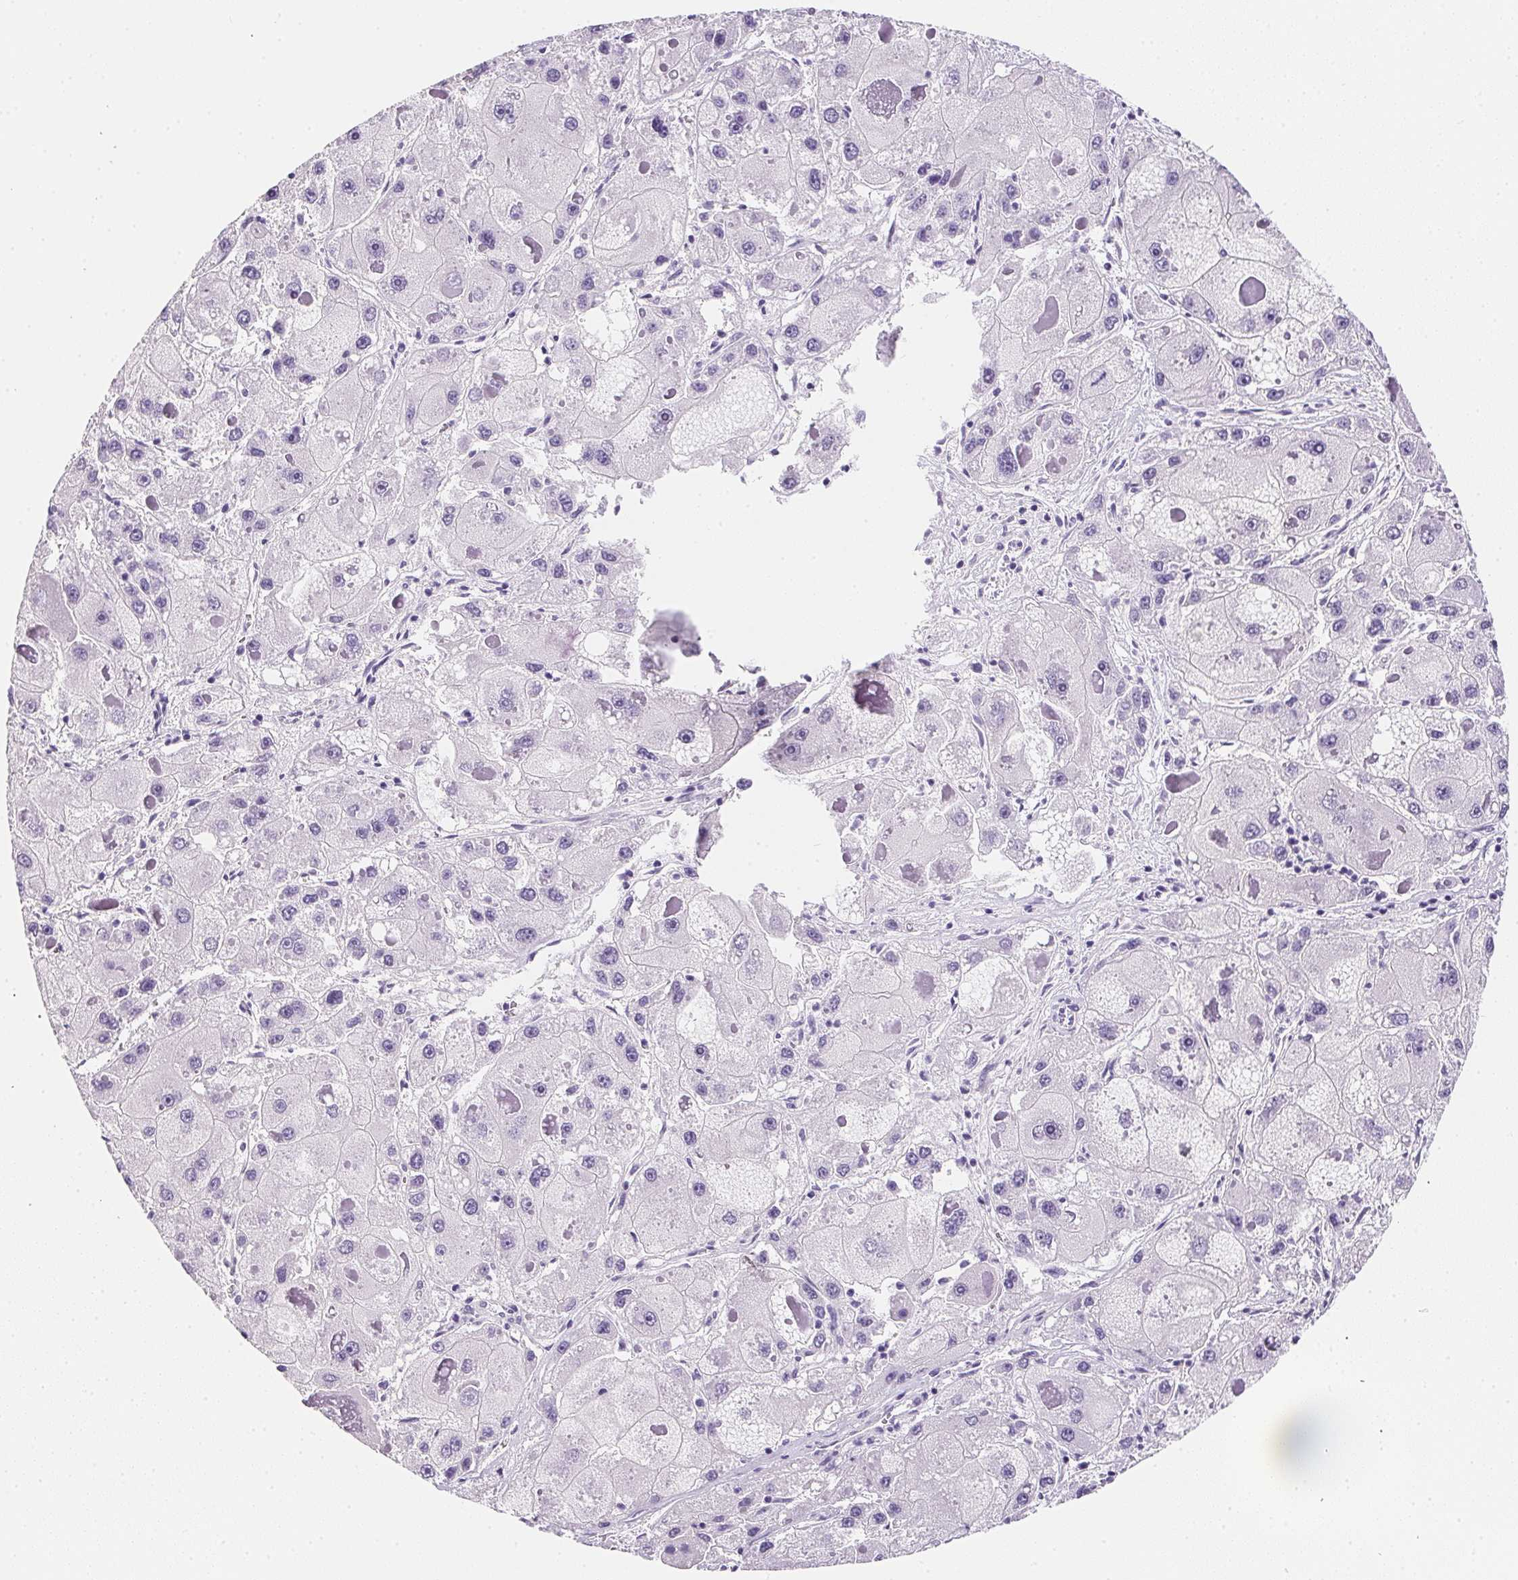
{"staining": {"intensity": "negative", "quantity": "none", "location": "none"}, "tissue": "liver cancer", "cell_type": "Tumor cells", "image_type": "cancer", "snomed": [{"axis": "morphology", "description": "Carcinoma, Hepatocellular, NOS"}, {"axis": "topography", "description": "Liver"}], "caption": "Immunohistochemical staining of human liver cancer displays no significant expression in tumor cells.", "gene": "AQP5", "patient": {"sex": "female", "age": 73}}